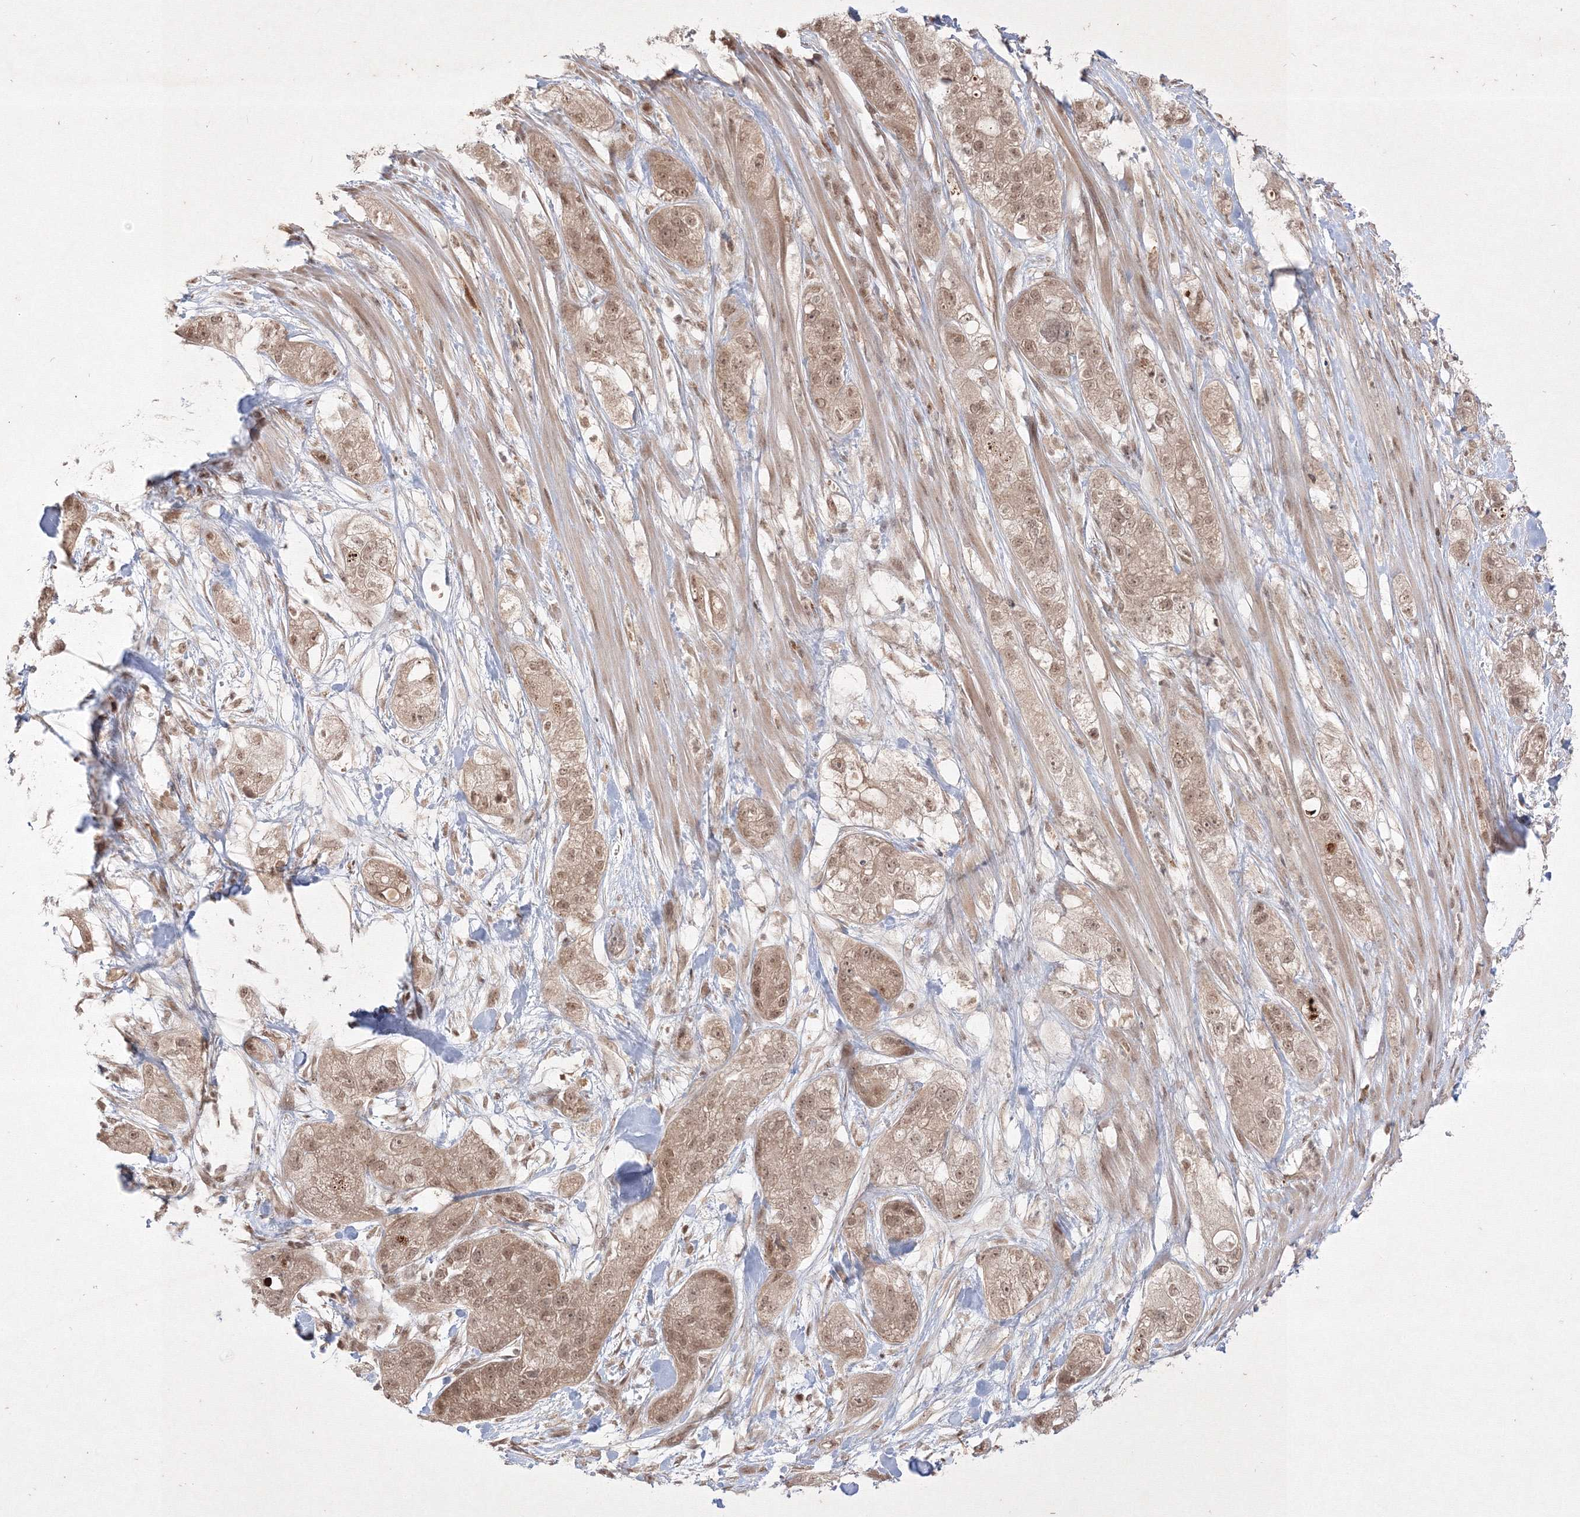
{"staining": {"intensity": "weak", "quantity": ">75%", "location": "cytoplasmic/membranous,nuclear"}, "tissue": "pancreatic cancer", "cell_type": "Tumor cells", "image_type": "cancer", "snomed": [{"axis": "morphology", "description": "Adenocarcinoma, NOS"}, {"axis": "topography", "description": "Pancreas"}], "caption": "High-power microscopy captured an immunohistochemistry (IHC) histopathology image of pancreatic cancer (adenocarcinoma), revealing weak cytoplasmic/membranous and nuclear positivity in approximately >75% of tumor cells.", "gene": "TAB1", "patient": {"sex": "female", "age": 78}}